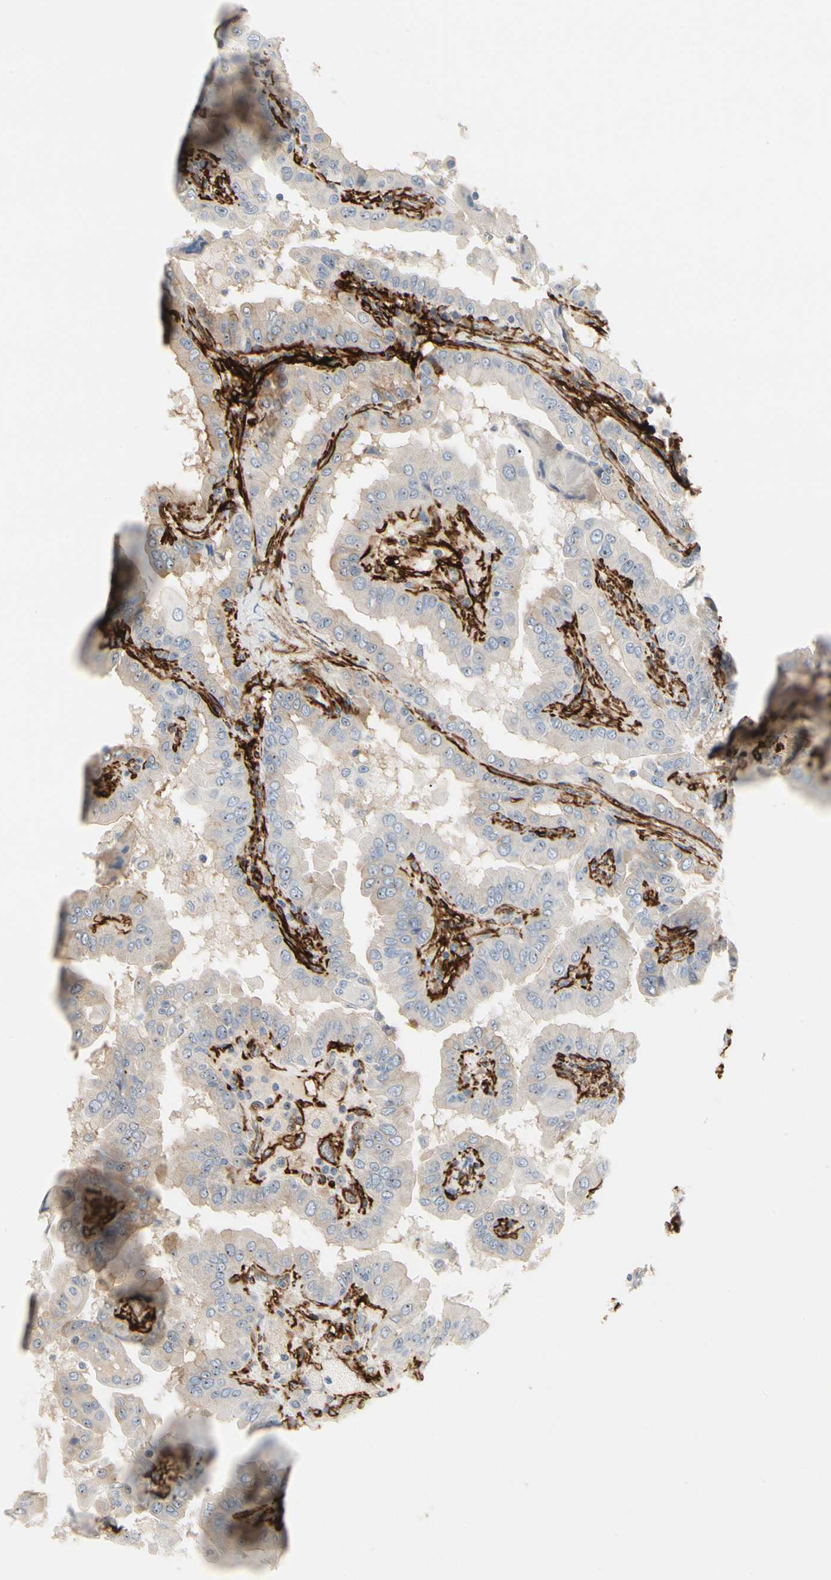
{"staining": {"intensity": "weak", "quantity": "25%-75%", "location": "cytoplasmic/membranous"}, "tissue": "thyroid cancer", "cell_type": "Tumor cells", "image_type": "cancer", "snomed": [{"axis": "morphology", "description": "Papillary adenocarcinoma, NOS"}, {"axis": "topography", "description": "Thyroid gland"}], "caption": "High-magnification brightfield microscopy of thyroid cancer stained with DAB (3,3'-diaminobenzidine) (brown) and counterstained with hematoxylin (blue). tumor cells exhibit weak cytoplasmic/membranous expression is identified in about25%-75% of cells.", "gene": "GGT5", "patient": {"sex": "male", "age": 33}}